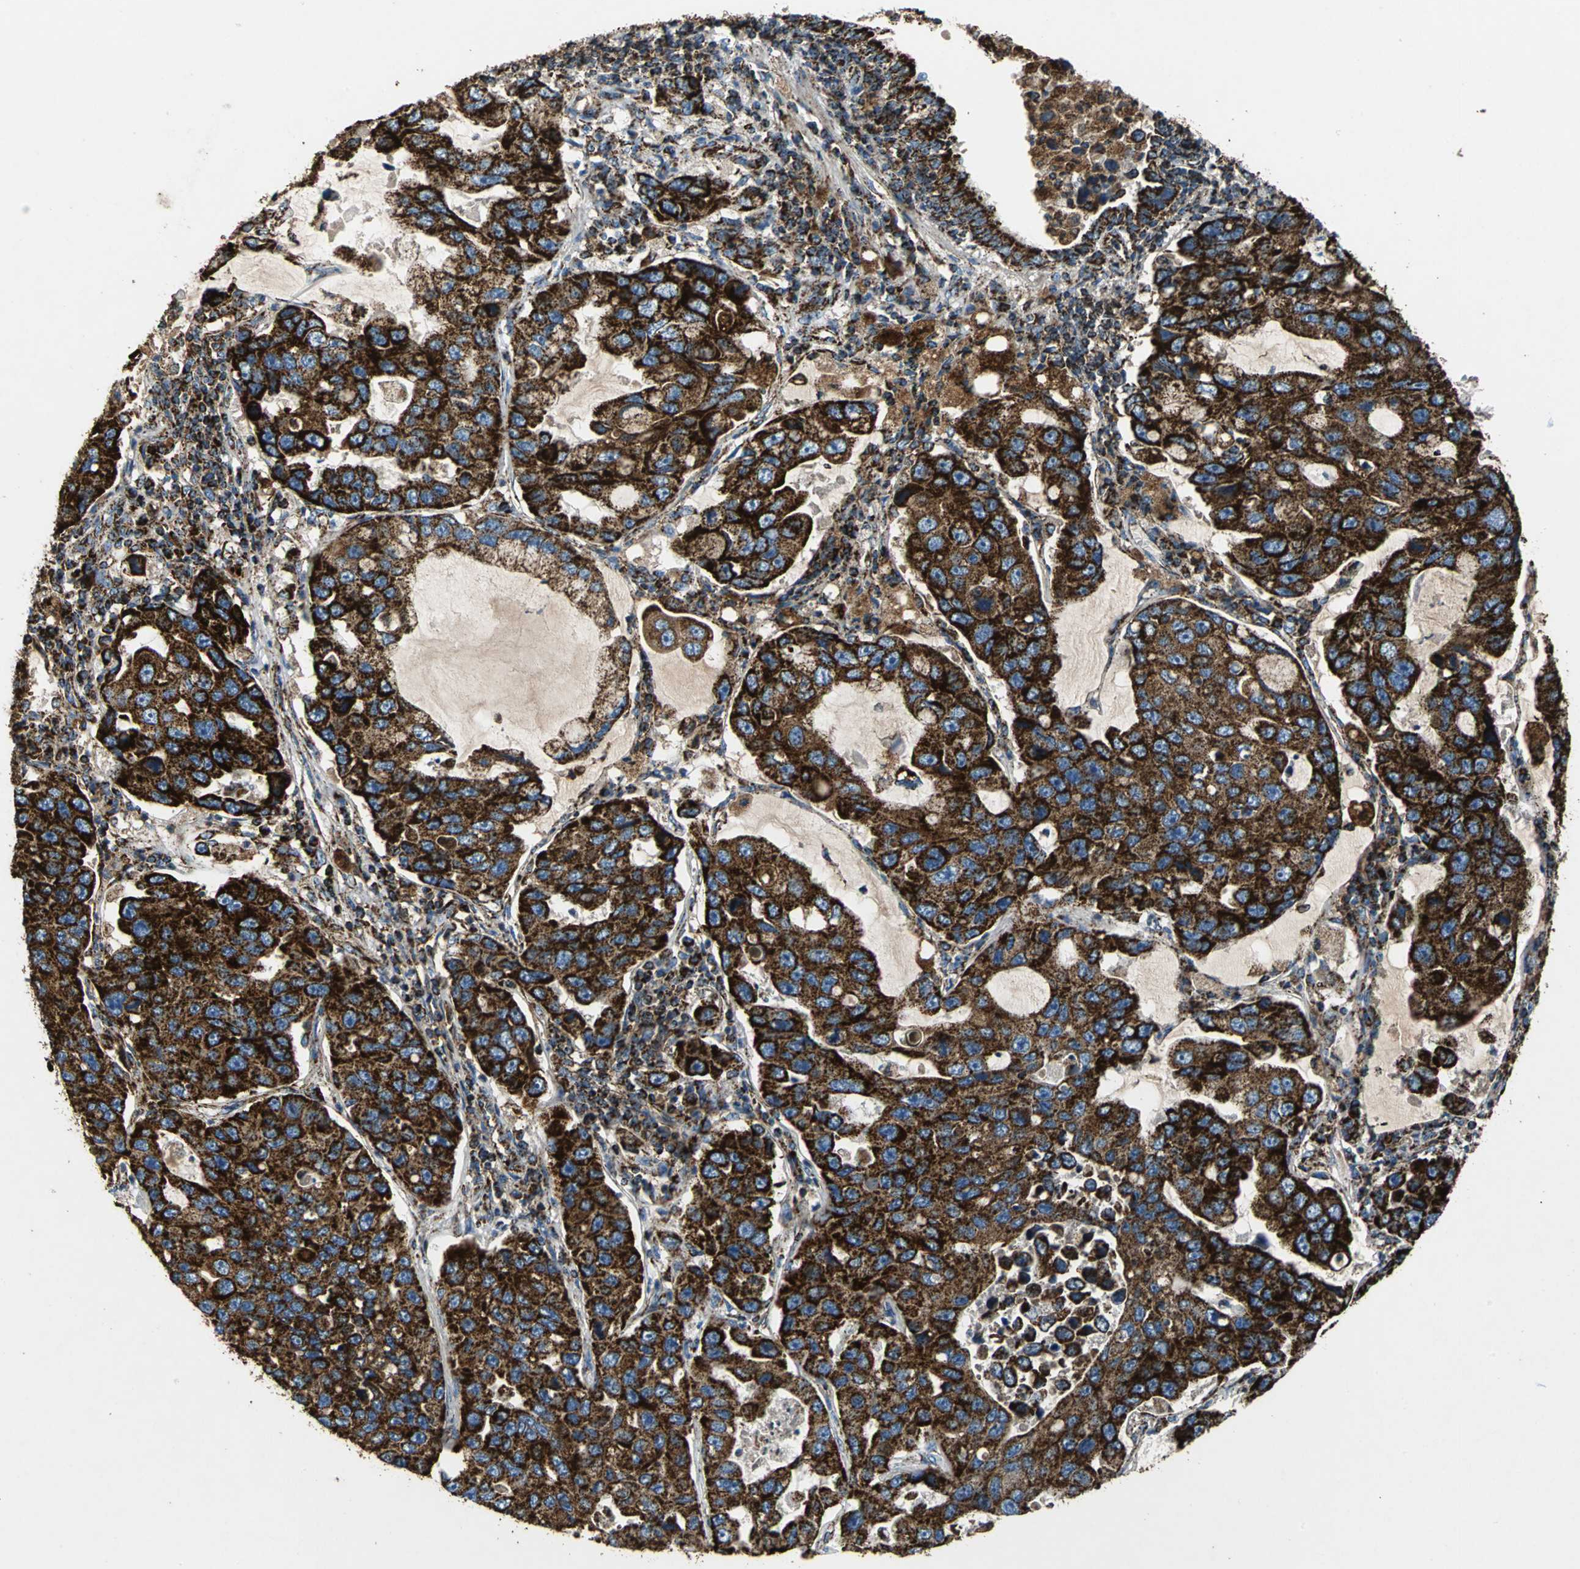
{"staining": {"intensity": "strong", "quantity": ">75%", "location": "cytoplasmic/membranous"}, "tissue": "lung cancer", "cell_type": "Tumor cells", "image_type": "cancer", "snomed": [{"axis": "morphology", "description": "Adenocarcinoma, NOS"}, {"axis": "topography", "description": "Lung"}], "caption": "Lung adenocarcinoma stained for a protein (brown) shows strong cytoplasmic/membranous positive staining in approximately >75% of tumor cells.", "gene": "ECH1", "patient": {"sex": "male", "age": 64}}